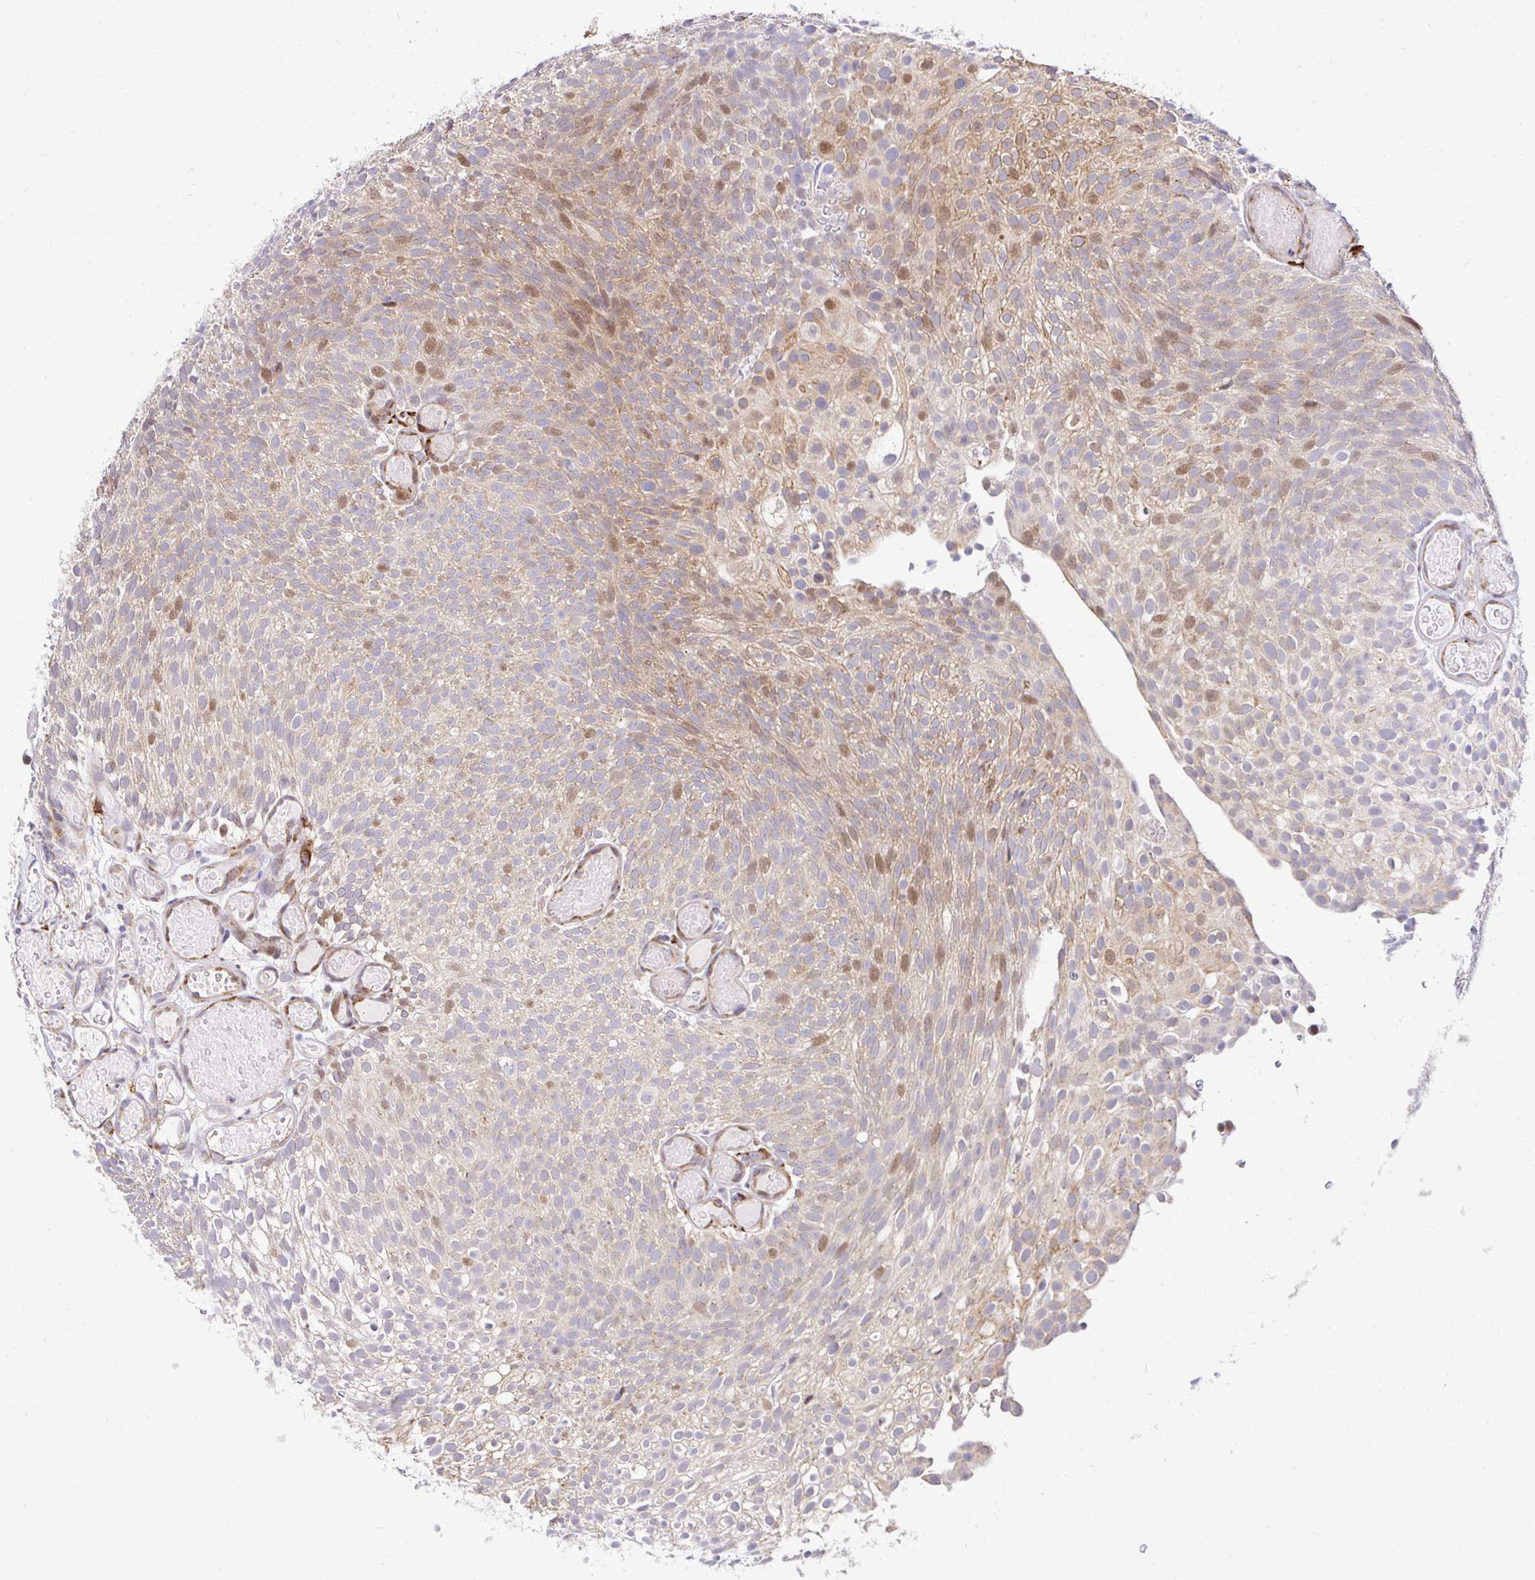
{"staining": {"intensity": "moderate", "quantity": "25%-75%", "location": "cytoplasmic/membranous,nuclear"}, "tissue": "urothelial cancer", "cell_type": "Tumor cells", "image_type": "cancer", "snomed": [{"axis": "morphology", "description": "Urothelial carcinoma, Low grade"}, {"axis": "topography", "description": "Urinary bladder"}], "caption": "The photomicrograph exhibits staining of urothelial carcinoma (low-grade), revealing moderate cytoplasmic/membranous and nuclear protein positivity (brown color) within tumor cells.", "gene": "HPS1", "patient": {"sex": "male", "age": 78}}